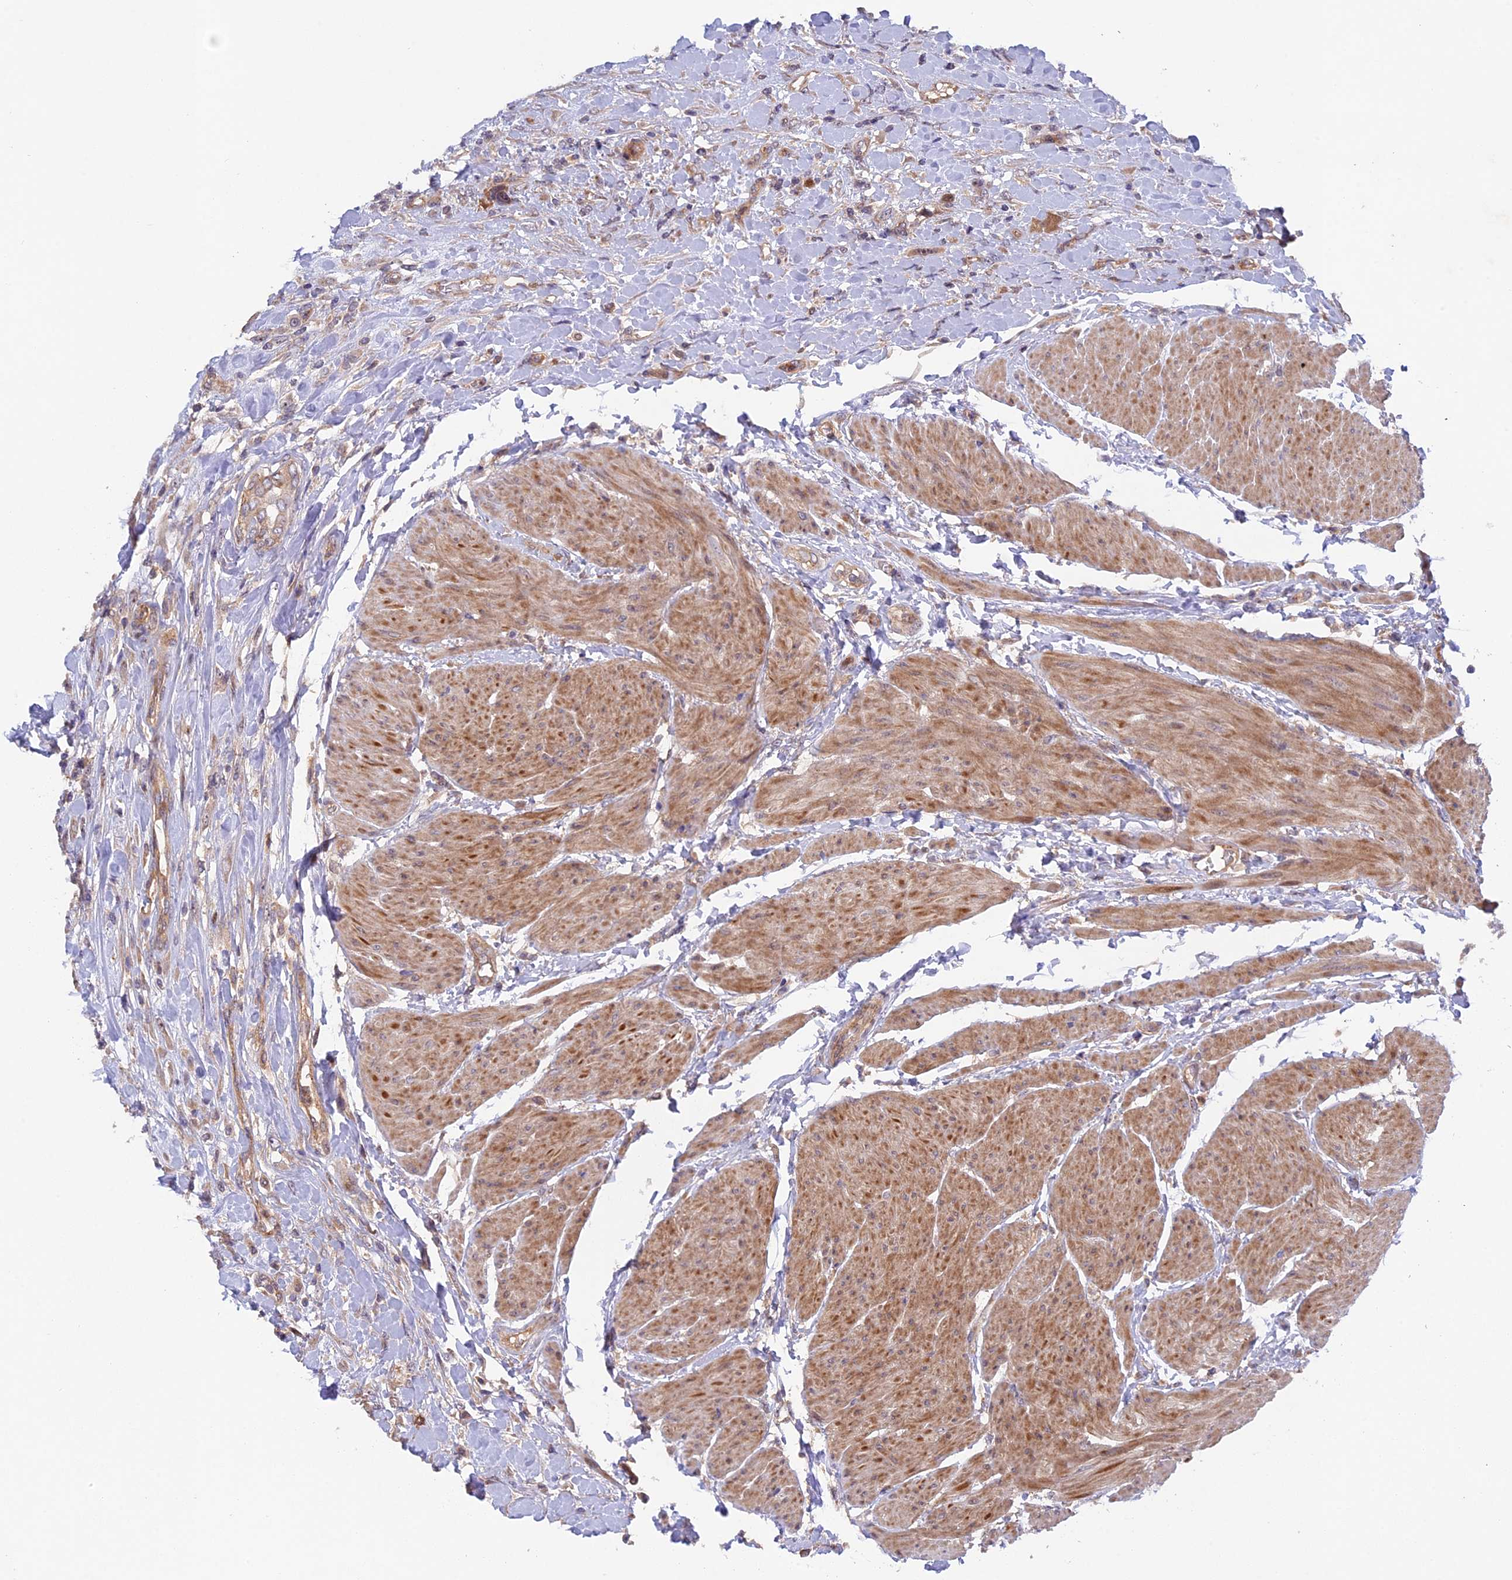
{"staining": {"intensity": "weak", "quantity": ">75%", "location": "cytoplasmic/membranous"}, "tissue": "urothelial cancer", "cell_type": "Tumor cells", "image_type": "cancer", "snomed": [{"axis": "morphology", "description": "Urothelial carcinoma, High grade"}, {"axis": "topography", "description": "Urinary bladder"}], "caption": "Tumor cells exhibit low levels of weak cytoplasmic/membranous positivity in about >75% of cells in urothelial cancer. Immunohistochemistry stains the protein in brown and the nuclei are stained blue.", "gene": "FERMT1", "patient": {"sex": "male", "age": 50}}